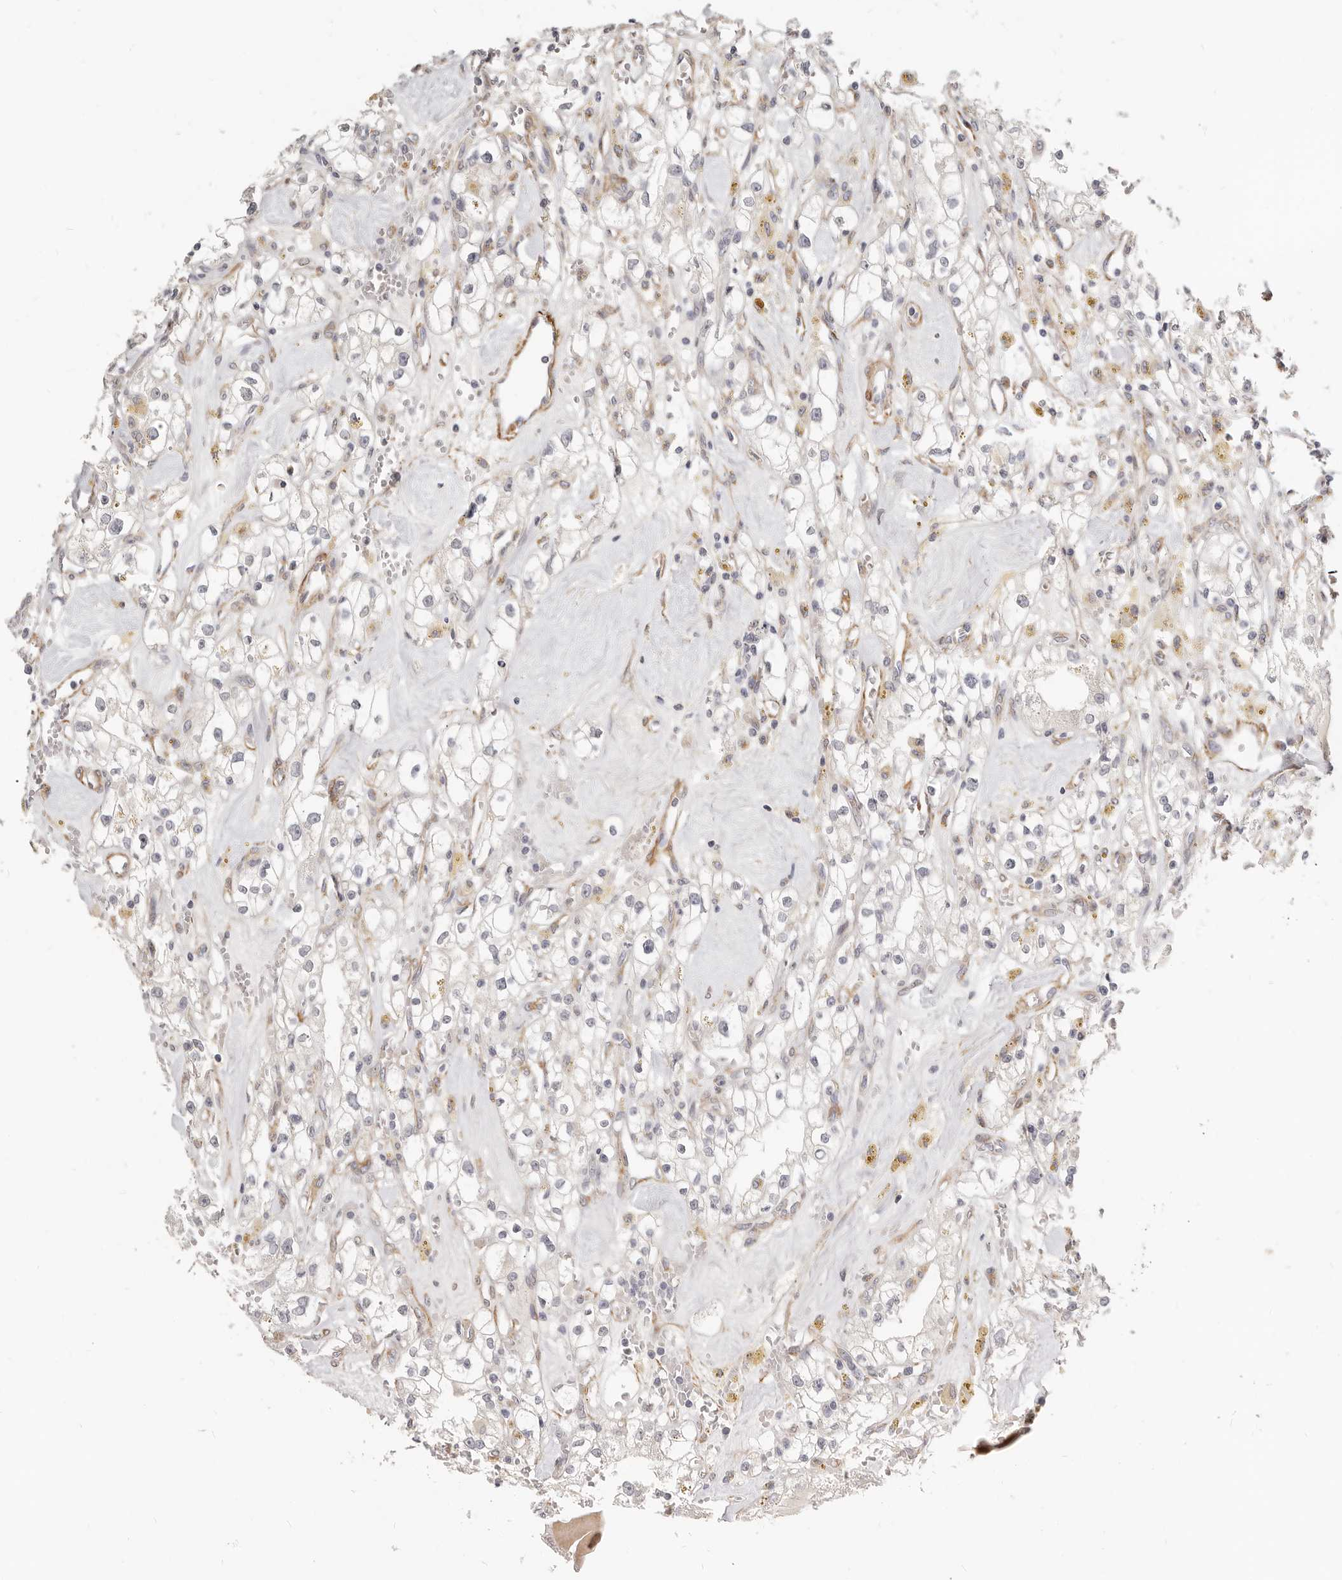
{"staining": {"intensity": "weak", "quantity": "<25%", "location": "cytoplasmic/membranous,nuclear"}, "tissue": "renal cancer", "cell_type": "Tumor cells", "image_type": "cancer", "snomed": [{"axis": "morphology", "description": "Adenocarcinoma, NOS"}, {"axis": "topography", "description": "Kidney"}], "caption": "Adenocarcinoma (renal) stained for a protein using immunohistochemistry (IHC) demonstrates no expression tumor cells.", "gene": "RABAC1", "patient": {"sex": "male", "age": 56}}